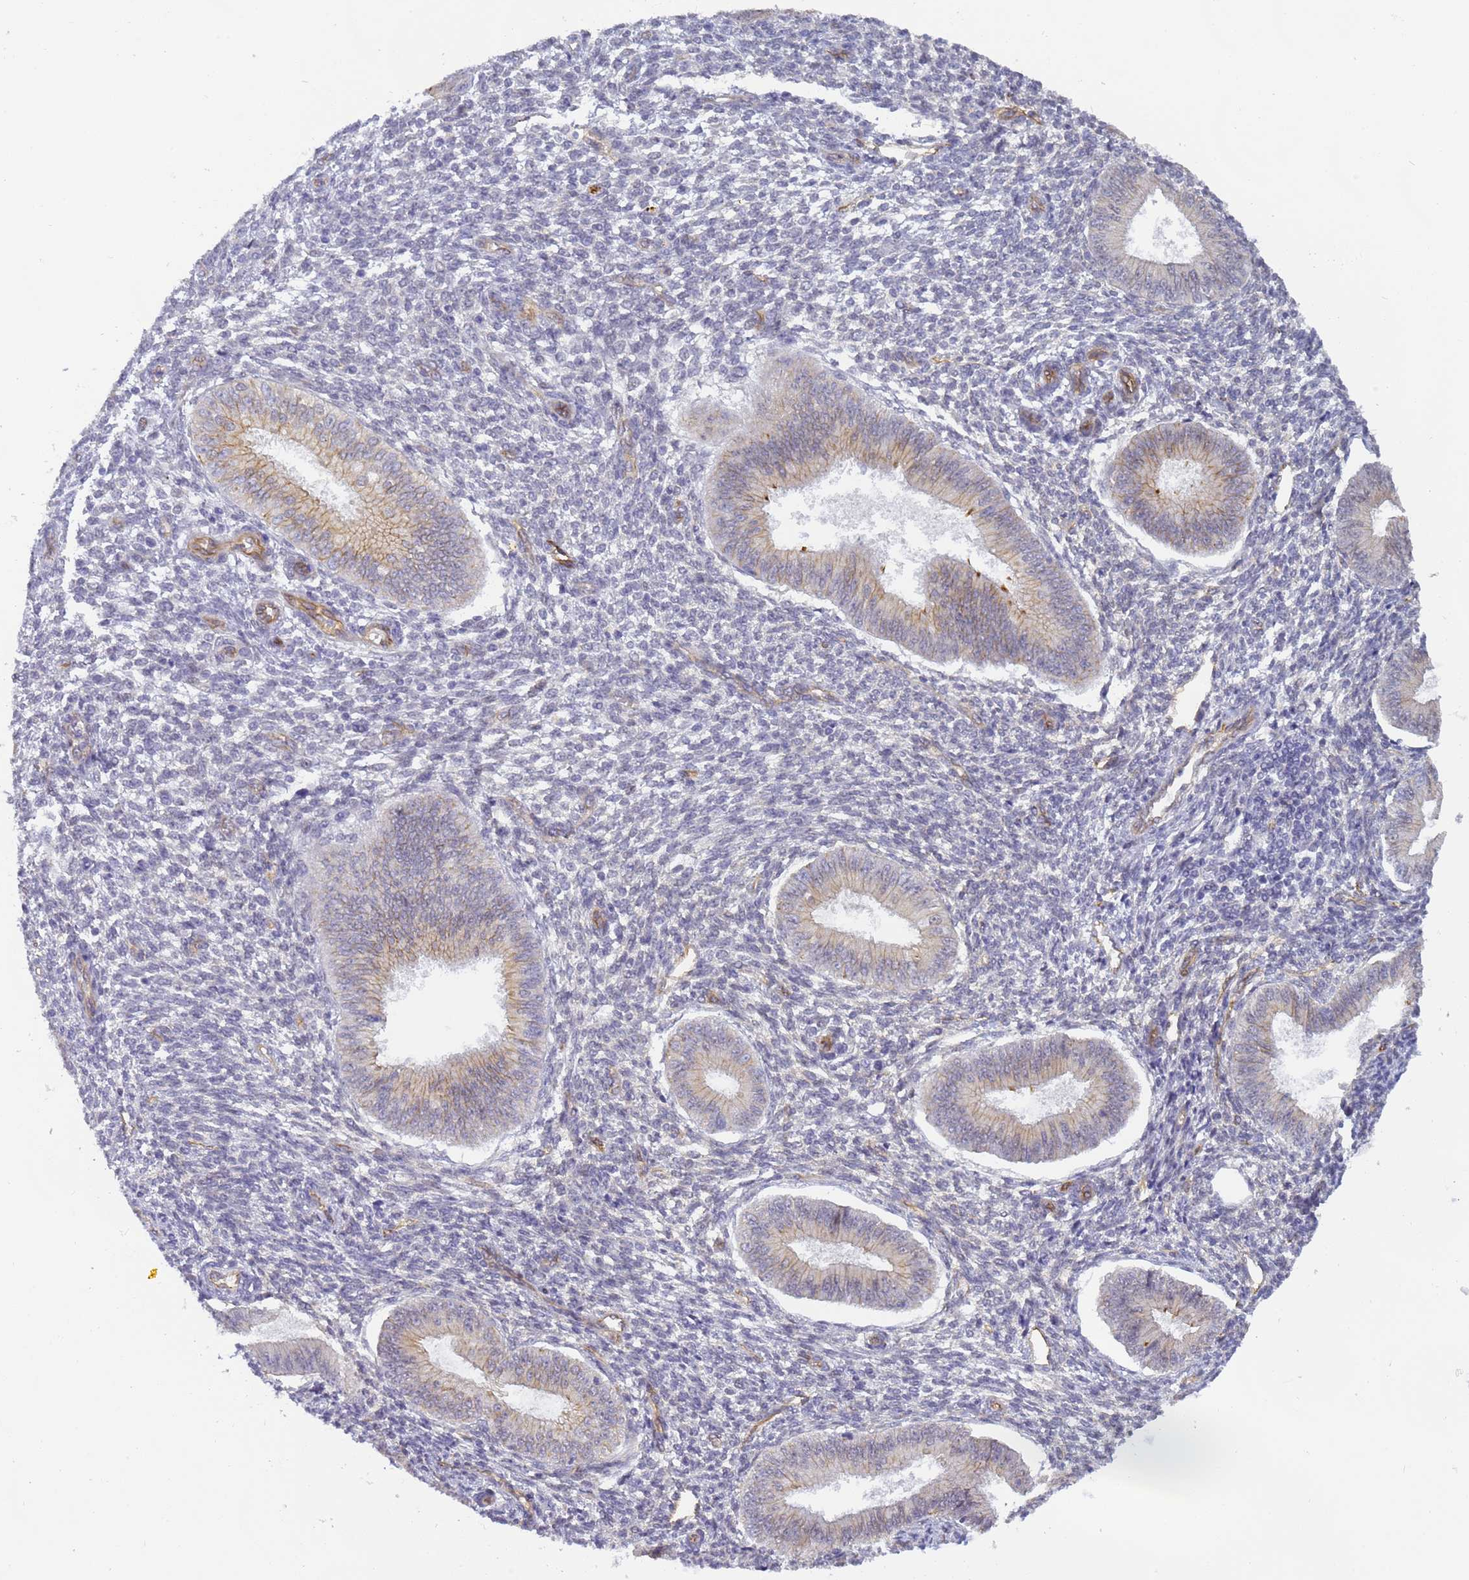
{"staining": {"intensity": "negative", "quantity": "none", "location": "none"}, "tissue": "endometrium", "cell_type": "Cells in endometrial stroma", "image_type": "normal", "snomed": [{"axis": "morphology", "description": "Normal tissue, NOS"}, {"axis": "topography", "description": "Uterus"}, {"axis": "topography", "description": "Endometrium"}], "caption": "Protein analysis of unremarkable endometrium exhibits no significant expression in cells in endometrial stroma.", "gene": "GON4L", "patient": {"sex": "female", "age": 48}}